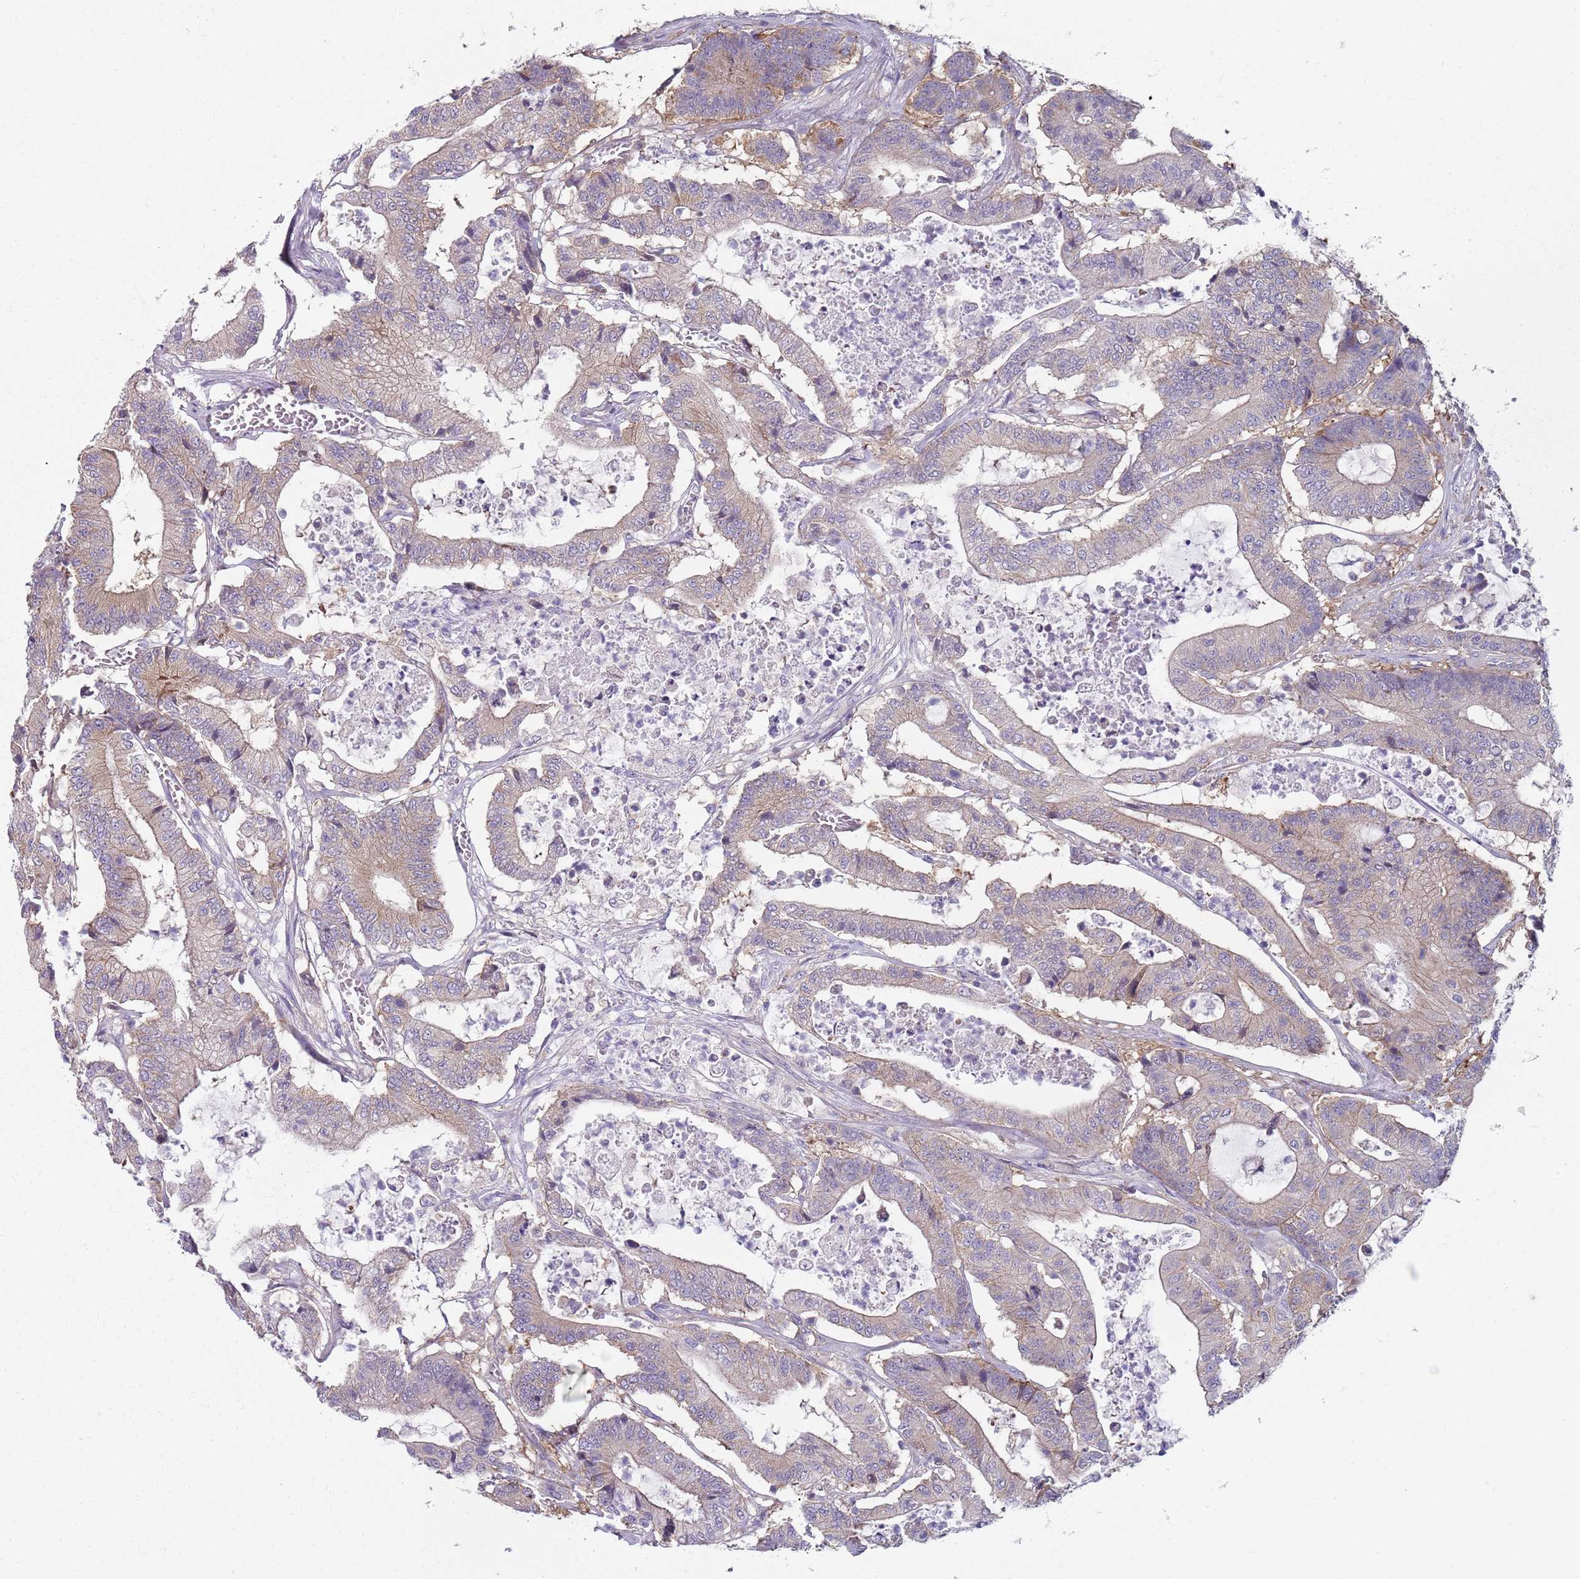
{"staining": {"intensity": "weak", "quantity": "25%-75%", "location": "cytoplasmic/membranous"}, "tissue": "colorectal cancer", "cell_type": "Tumor cells", "image_type": "cancer", "snomed": [{"axis": "morphology", "description": "Adenocarcinoma, NOS"}, {"axis": "topography", "description": "Colon"}], "caption": "Immunohistochemical staining of human adenocarcinoma (colorectal) displays low levels of weak cytoplasmic/membranous protein expression in about 25%-75% of tumor cells.", "gene": "SLC26A6", "patient": {"sex": "female", "age": 84}}